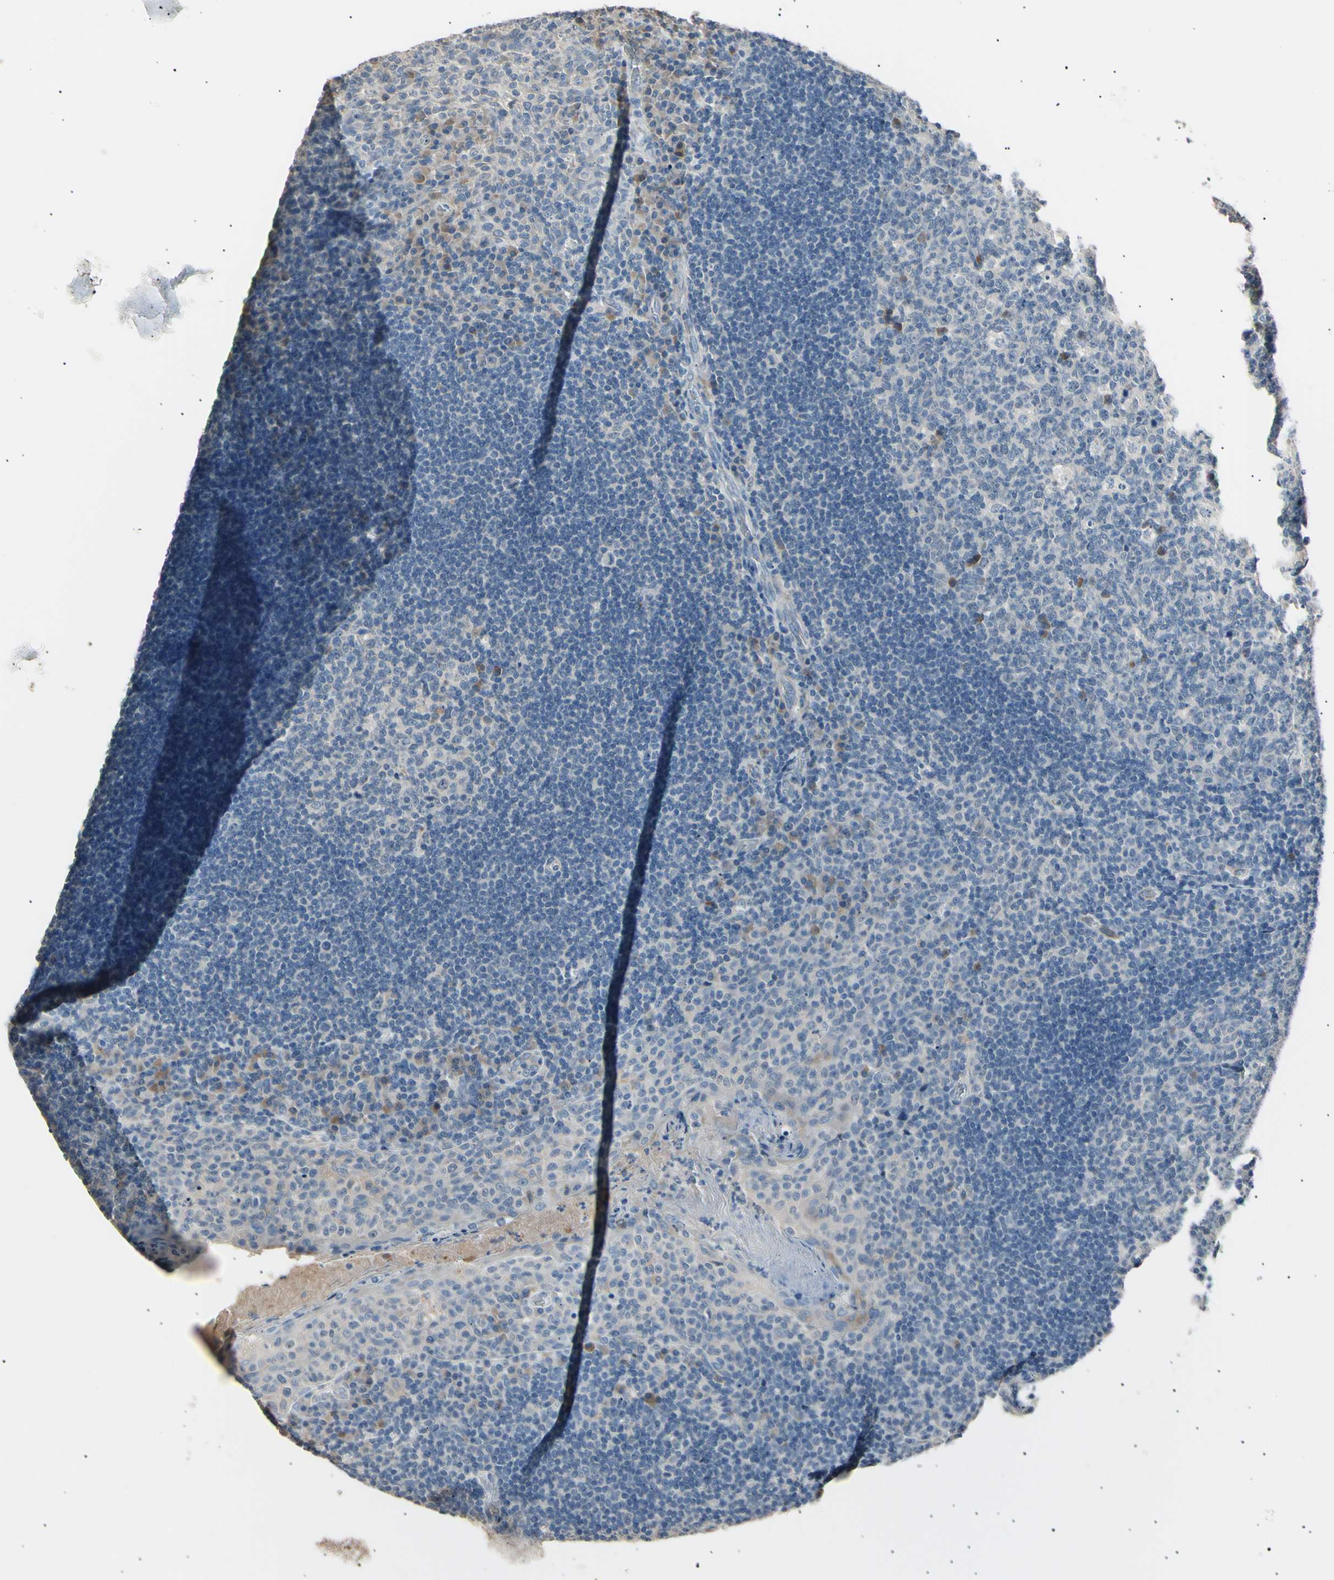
{"staining": {"intensity": "negative", "quantity": "none", "location": "none"}, "tissue": "tonsil", "cell_type": "Germinal center cells", "image_type": "normal", "snomed": [{"axis": "morphology", "description": "Normal tissue, NOS"}, {"axis": "topography", "description": "Tonsil"}], "caption": "A histopathology image of tonsil stained for a protein shows no brown staining in germinal center cells.", "gene": "LDLR", "patient": {"sex": "male", "age": 17}}